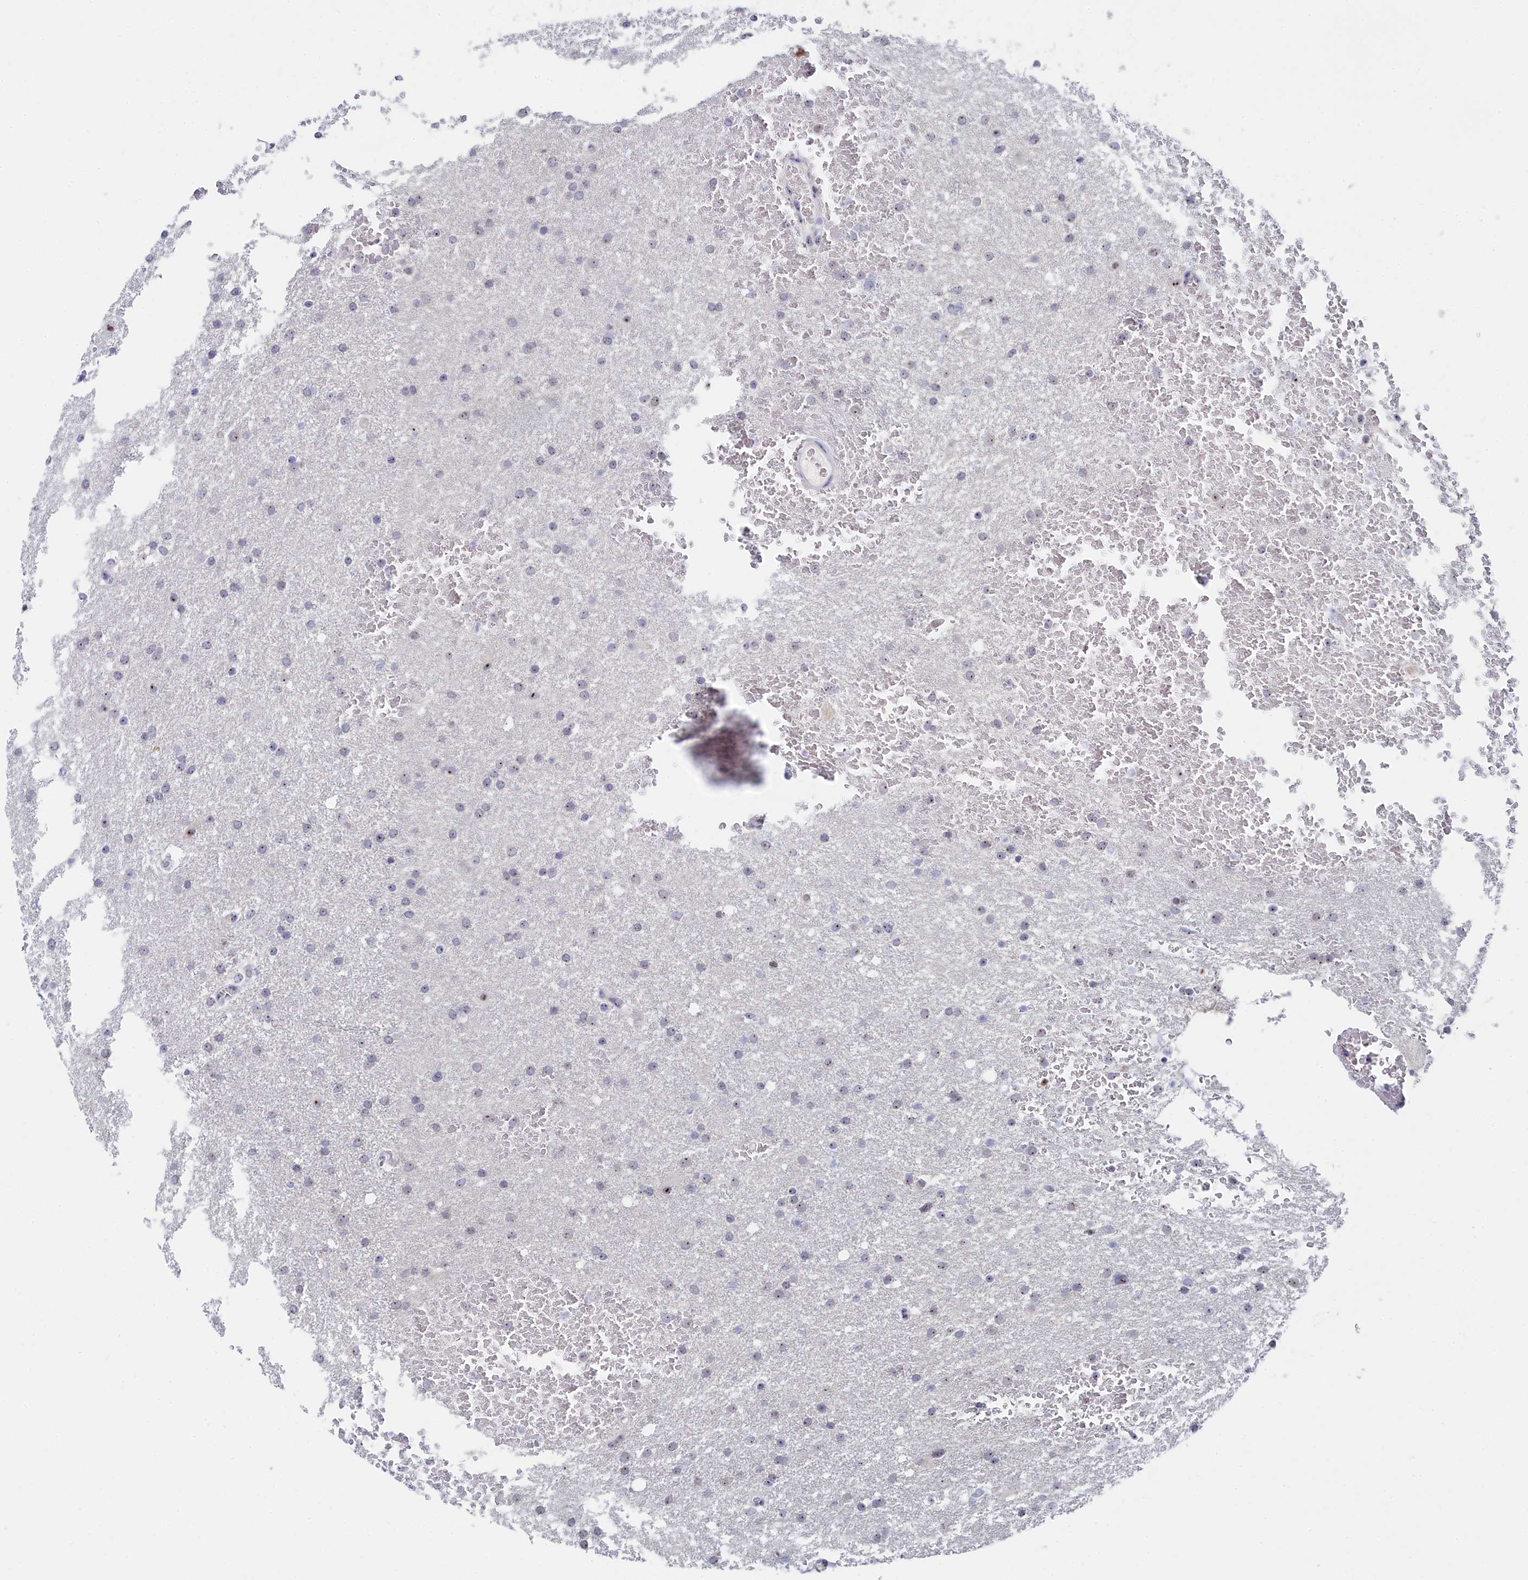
{"staining": {"intensity": "moderate", "quantity": "25%-75%", "location": "nuclear"}, "tissue": "glioma", "cell_type": "Tumor cells", "image_type": "cancer", "snomed": [{"axis": "morphology", "description": "Glioma, malignant, High grade"}, {"axis": "topography", "description": "Cerebral cortex"}], "caption": "This image shows malignant glioma (high-grade) stained with IHC to label a protein in brown. The nuclear of tumor cells show moderate positivity for the protein. Nuclei are counter-stained blue.", "gene": "RSL1D1", "patient": {"sex": "female", "age": 36}}